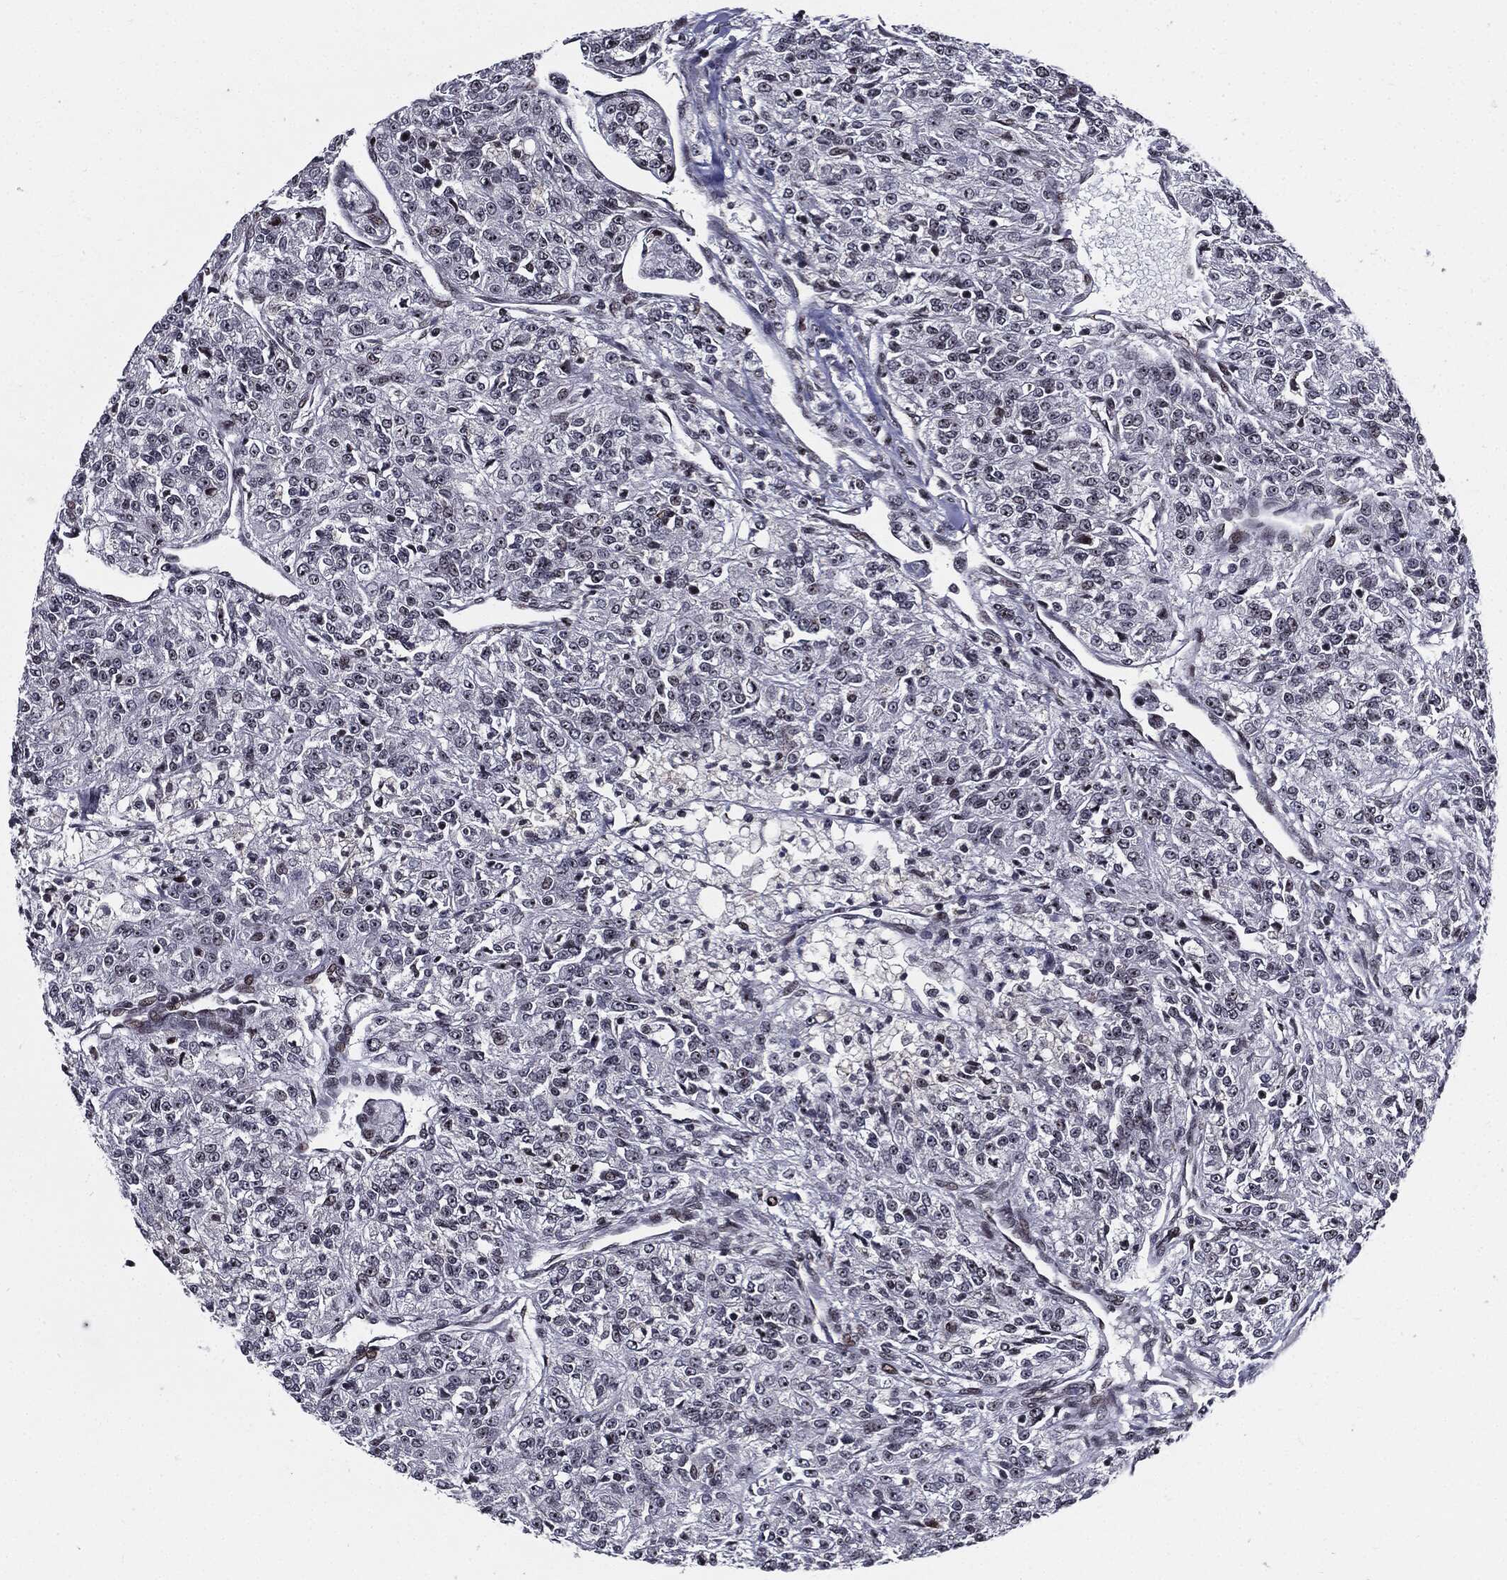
{"staining": {"intensity": "negative", "quantity": "none", "location": "none"}, "tissue": "renal cancer", "cell_type": "Tumor cells", "image_type": "cancer", "snomed": [{"axis": "morphology", "description": "Adenocarcinoma, NOS"}, {"axis": "topography", "description": "Kidney"}], "caption": "Immunohistochemical staining of renal cancer (adenocarcinoma) displays no significant staining in tumor cells.", "gene": "ZFP91", "patient": {"sex": "female", "age": 63}}